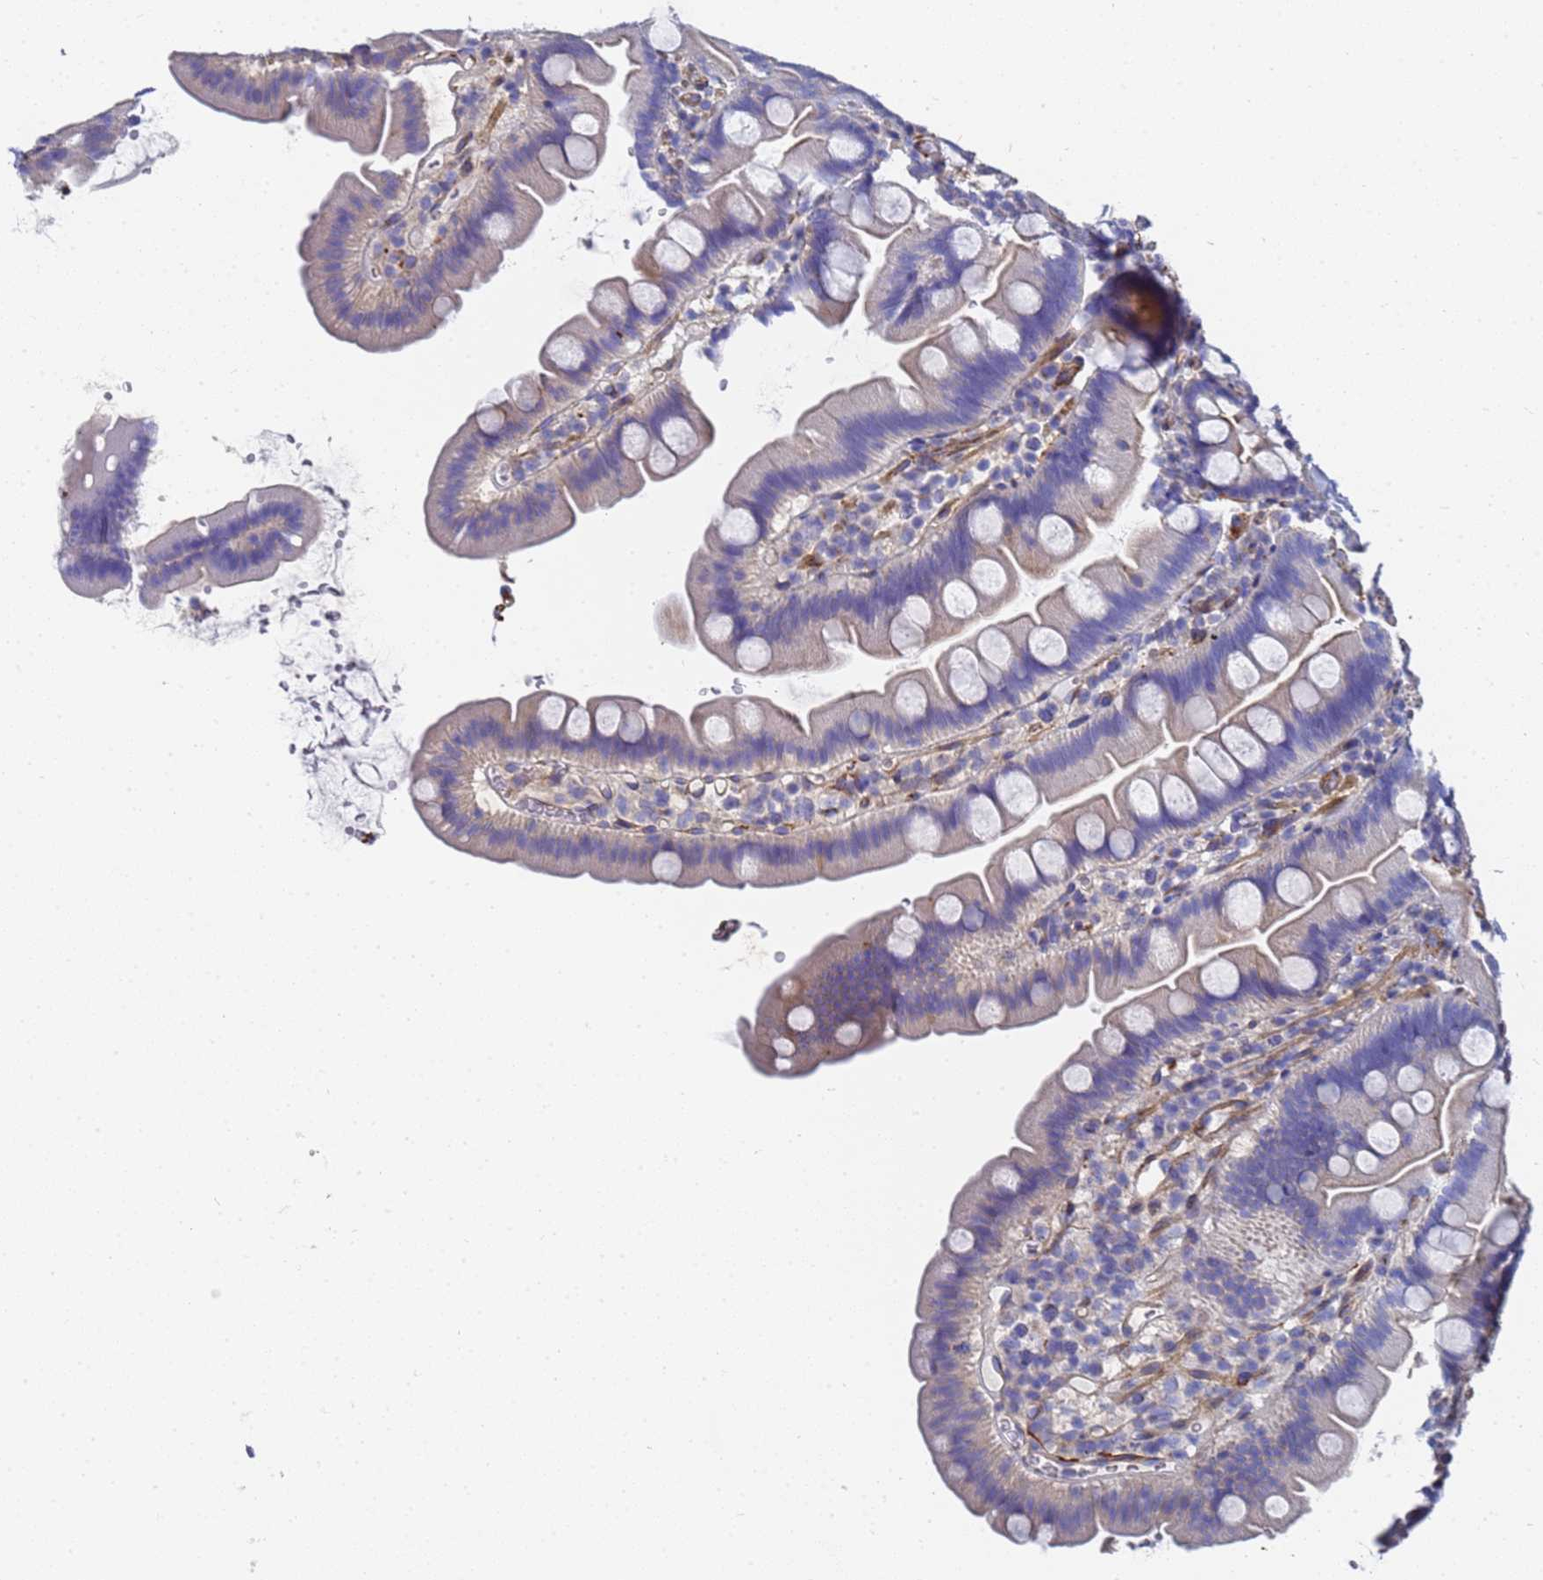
{"staining": {"intensity": "negative", "quantity": "none", "location": "none"}, "tissue": "small intestine", "cell_type": "Glandular cells", "image_type": "normal", "snomed": [{"axis": "morphology", "description": "Normal tissue, NOS"}, {"axis": "topography", "description": "Small intestine"}], "caption": "A micrograph of small intestine stained for a protein exhibits no brown staining in glandular cells. (Immunohistochemistry (ihc), brightfield microscopy, high magnification).", "gene": "ENSG00000198211", "patient": {"sex": "female", "age": 68}}